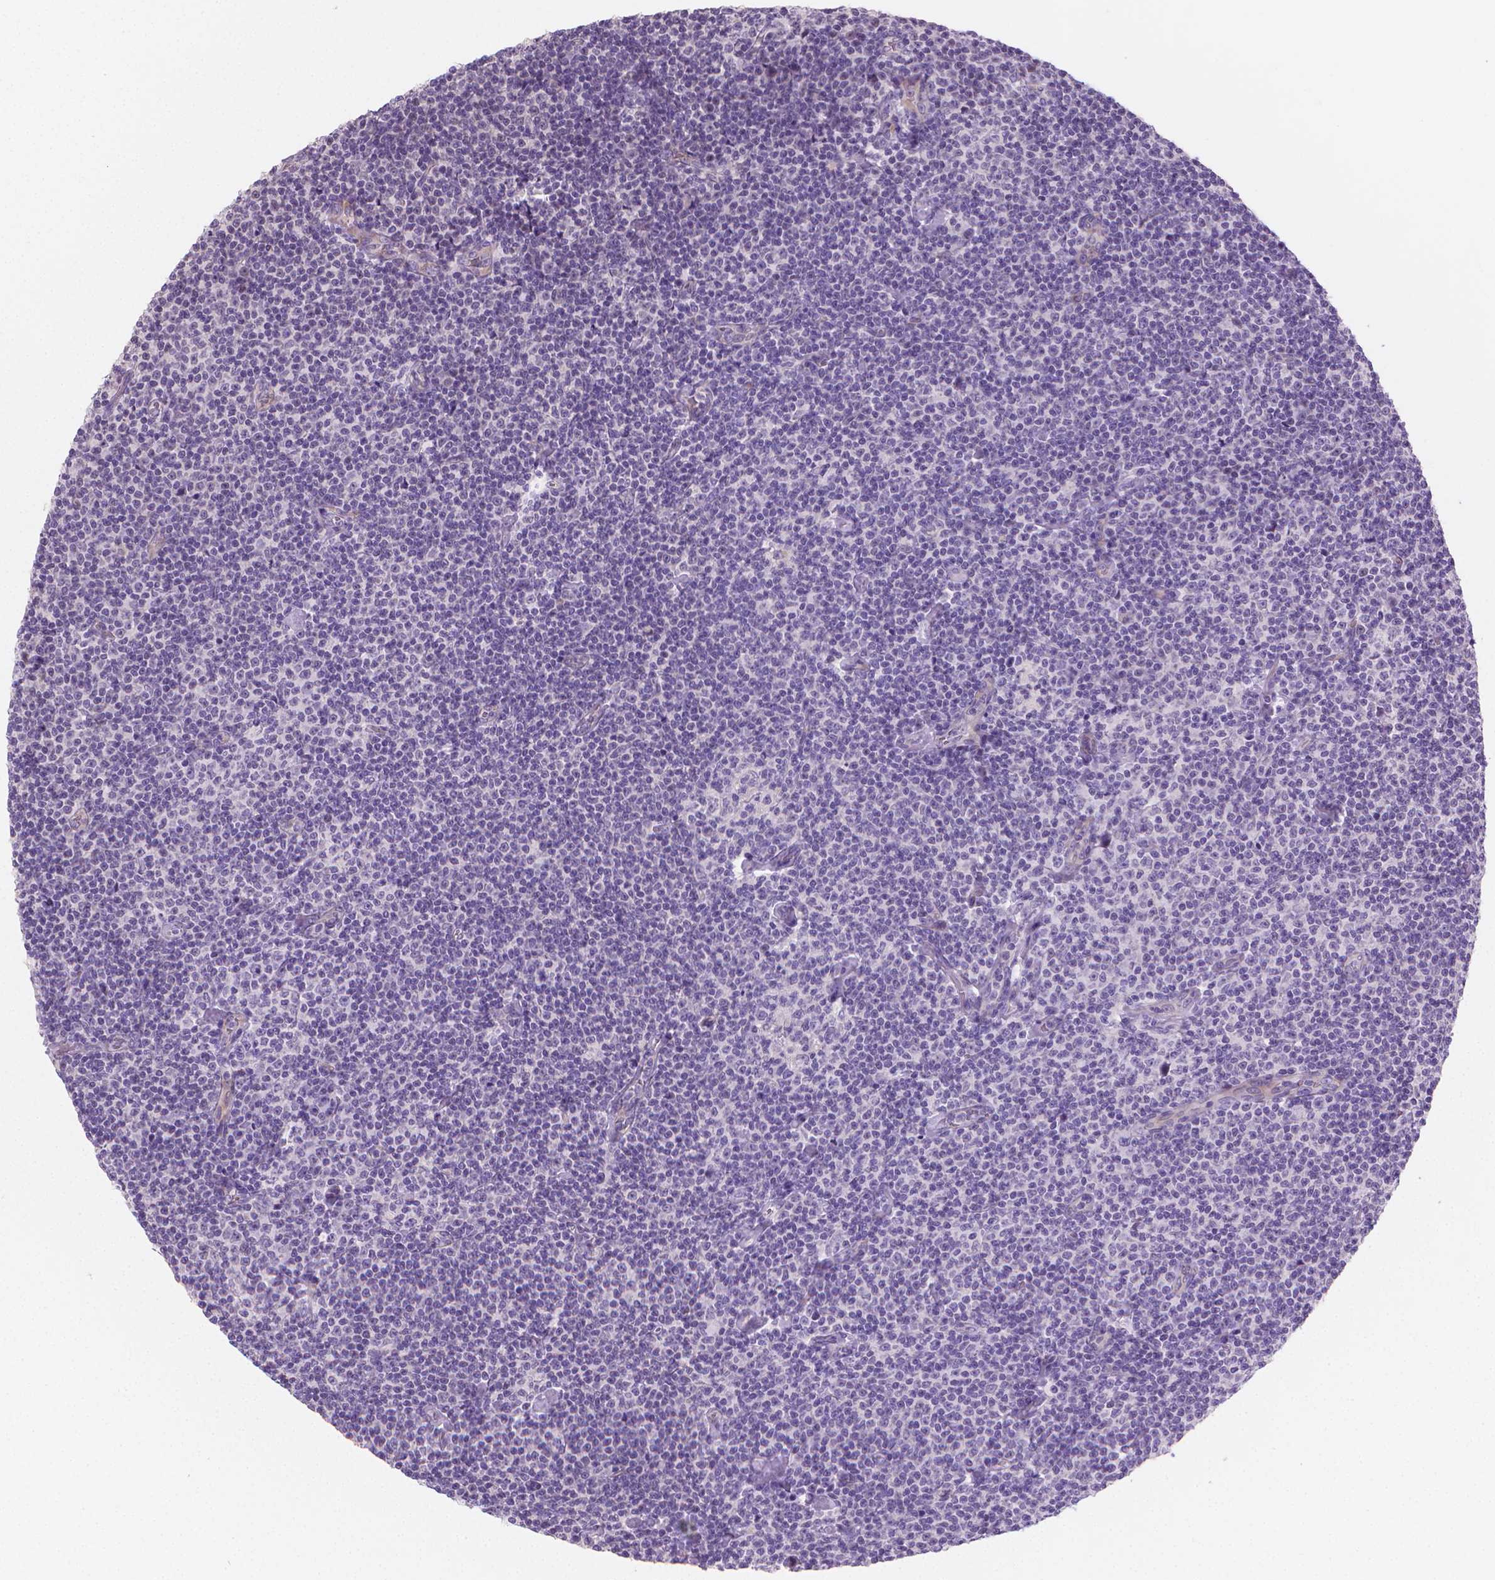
{"staining": {"intensity": "negative", "quantity": "none", "location": "none"}, "tissue": "lymphoma", "cell_type": "Tumor cells", "image_type": "cancer", "snomed": [{"axis": "morphology", "description": "Malignant lymphoma, non-Hodgkin's type, Low grade"}, {"axis": "topography", "description": "Lymph node"}], "caption": "This is an immunohistochemistry micrograph of human low-grade malignant lymphoma, non-Hodgkin's type. There is no staining in tumor cells.", "gene": "CLXN", "patient": {"sex": "male", "age": 81}}